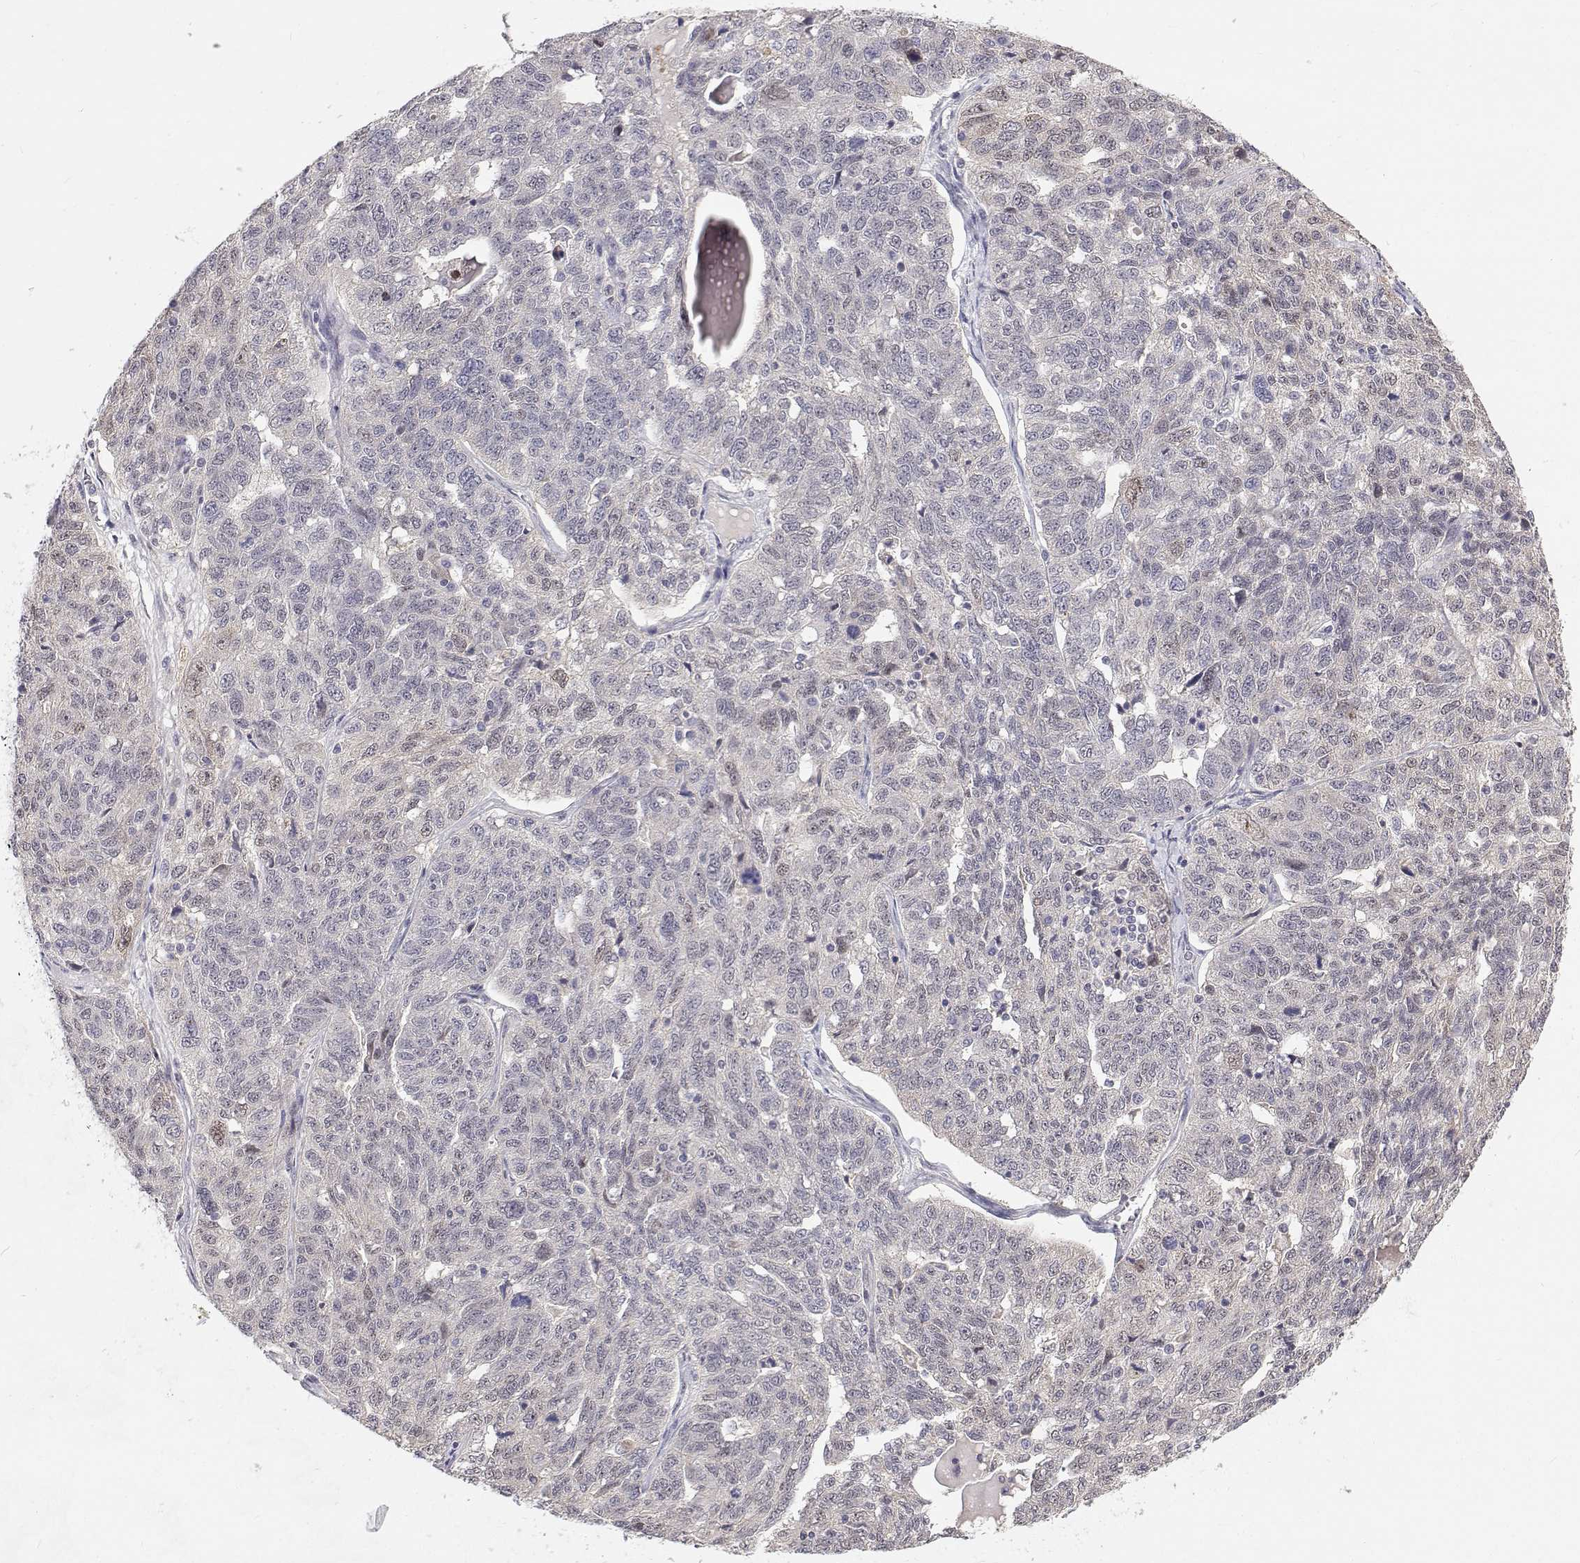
{"staining": {"intensity": "negative", "quantity": "none", "location": "none"}, "tissue": "ovarian cancer", "cell_type": "Tumor cells", "image_type": "cancer", "snomed": [{"axis": "morphology", "description": "Cystadenocarcinoma, serous, NOS"}, {"axis": "topography", "description": "Ovary"}], "caption": "Tumor cells are negative for brown protein staining in serous cystadenocarcinoma (ovarian).", "gene": "MYPN", "patient": {"sex": "female", "age": 71}}